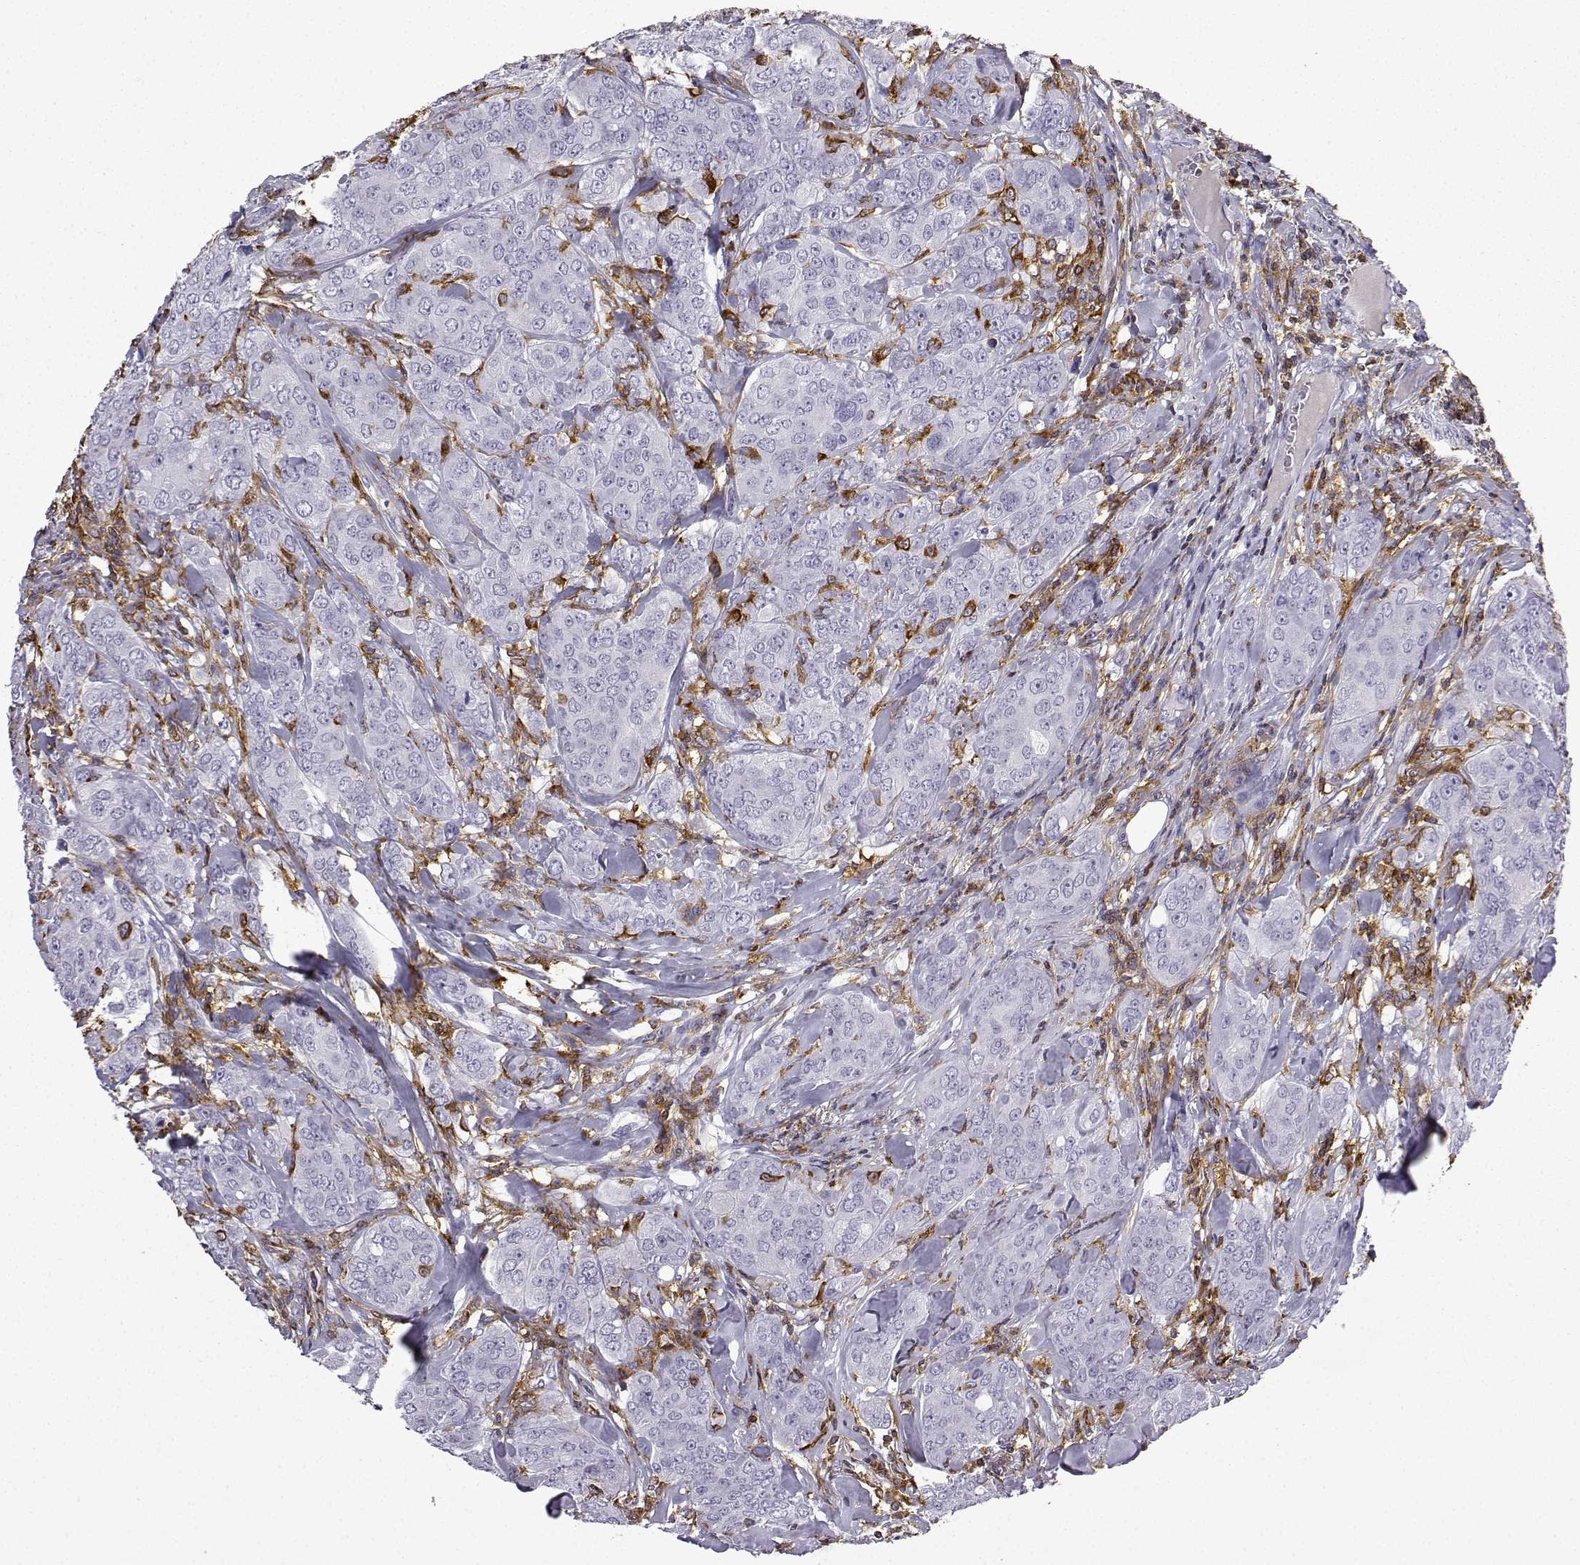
{"staining": {"intensity": "negative", "quantity": "none", "location": "none"}, "tissue": "breast cancer", "cell_type": "Tumor cells", "image_type": "cancer", "snomed": [{"axis": "morphology", "description": "Duct carcinoma"}, {"axis": "topography", "description": "Breast"}], "caption": "A histopathology image of human breast cancer is negative for staining in tumor cells.", "gene": "DOCK10", "patient": {"sex": "female", "age": 43}}